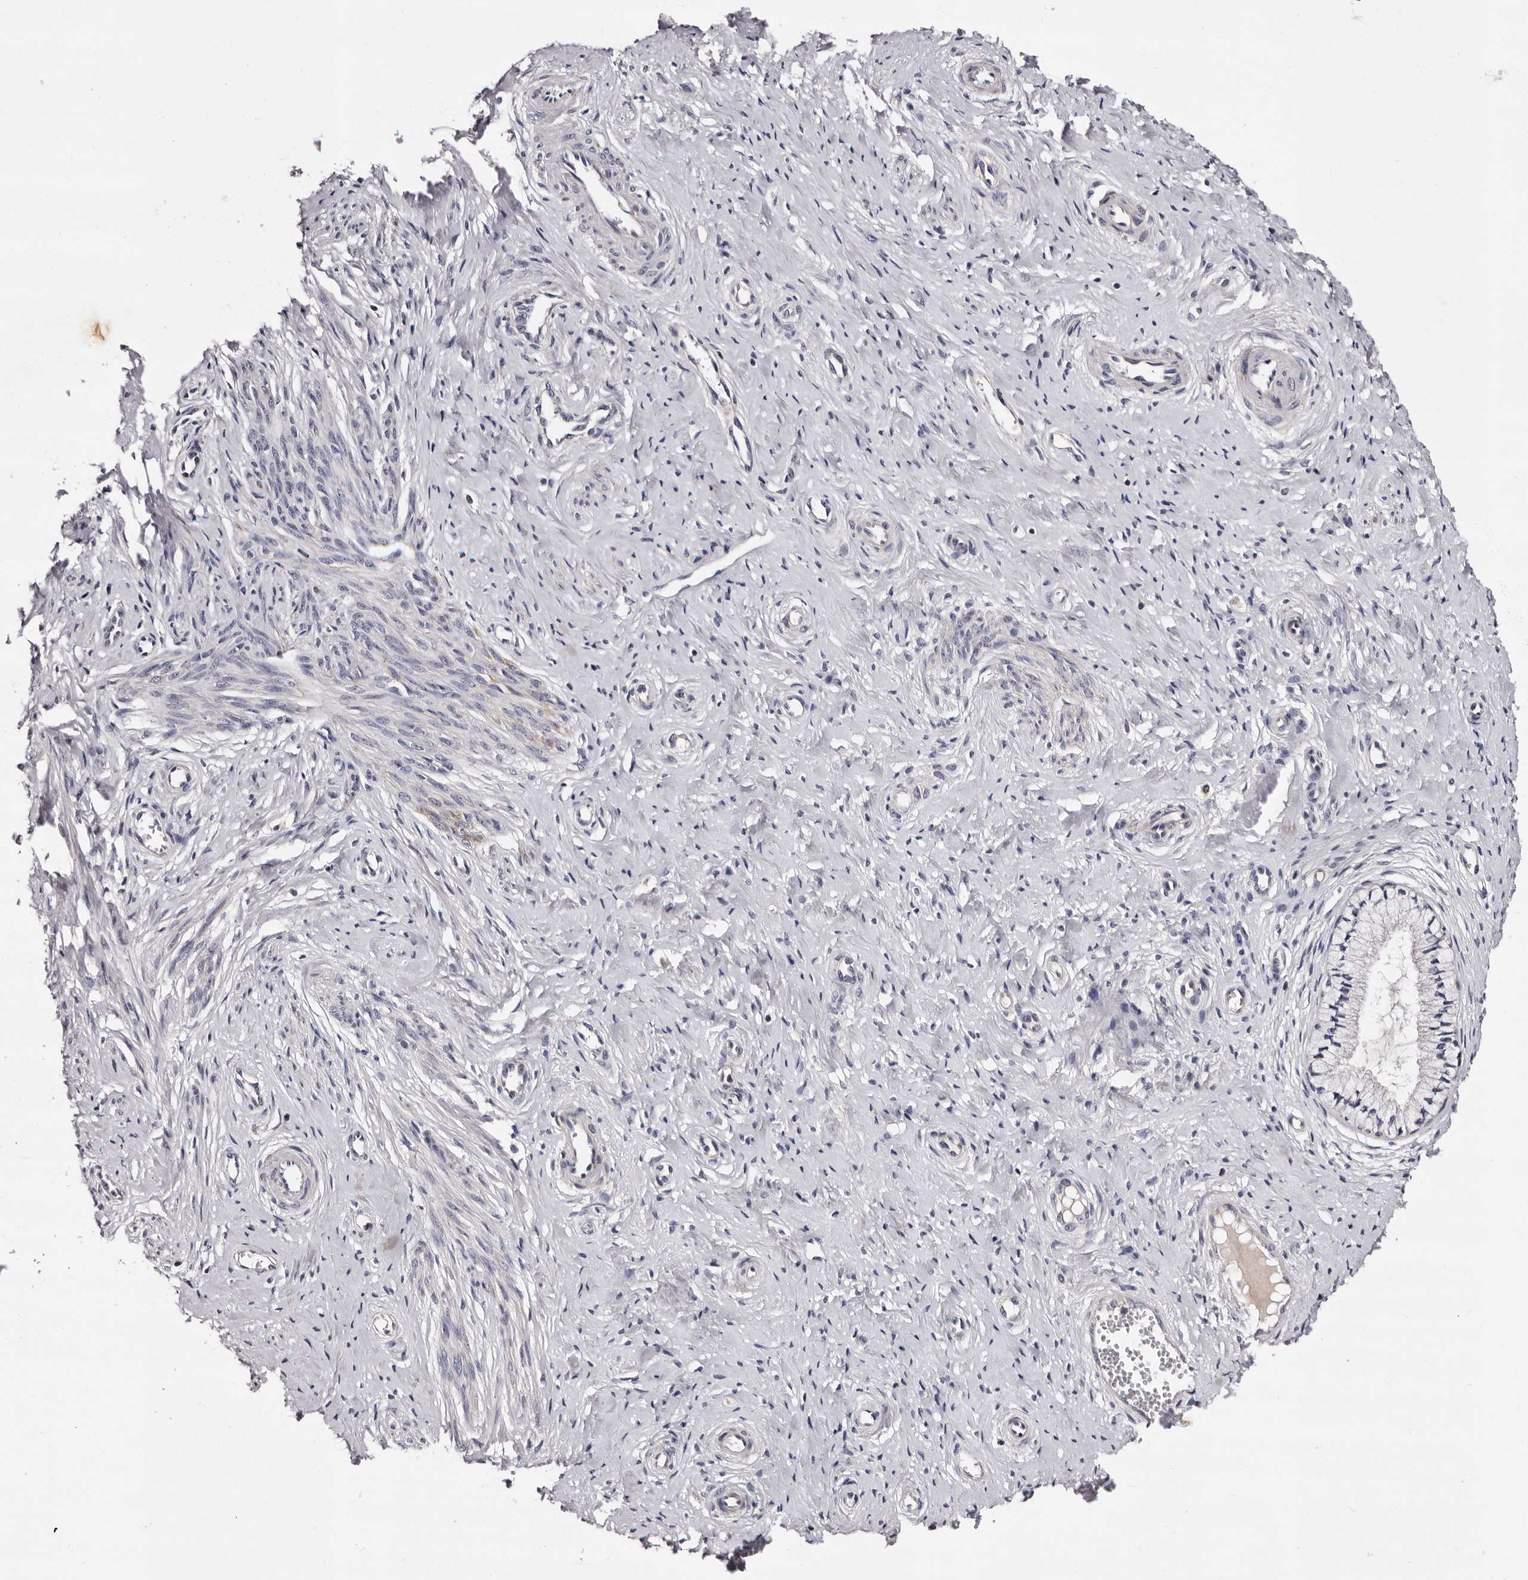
{"staining": {"intensity": "negative", "quantity": "none", "location": "none"}, "tissue": "cervix", "cell_type": "Glandular cells", "image_type": "normal", "snomed": [{"axis": "morphology", "description": "Normal tissue, NOS"}, {"axis": "topography", "description": "Cervix"}], "caption": "This is an immunohistochemistry photomicrograph of normal human cervix. There is no expression in glandular cells.", "gene": "TAF4B", "patient": {"sex": "female", "age": 36}}